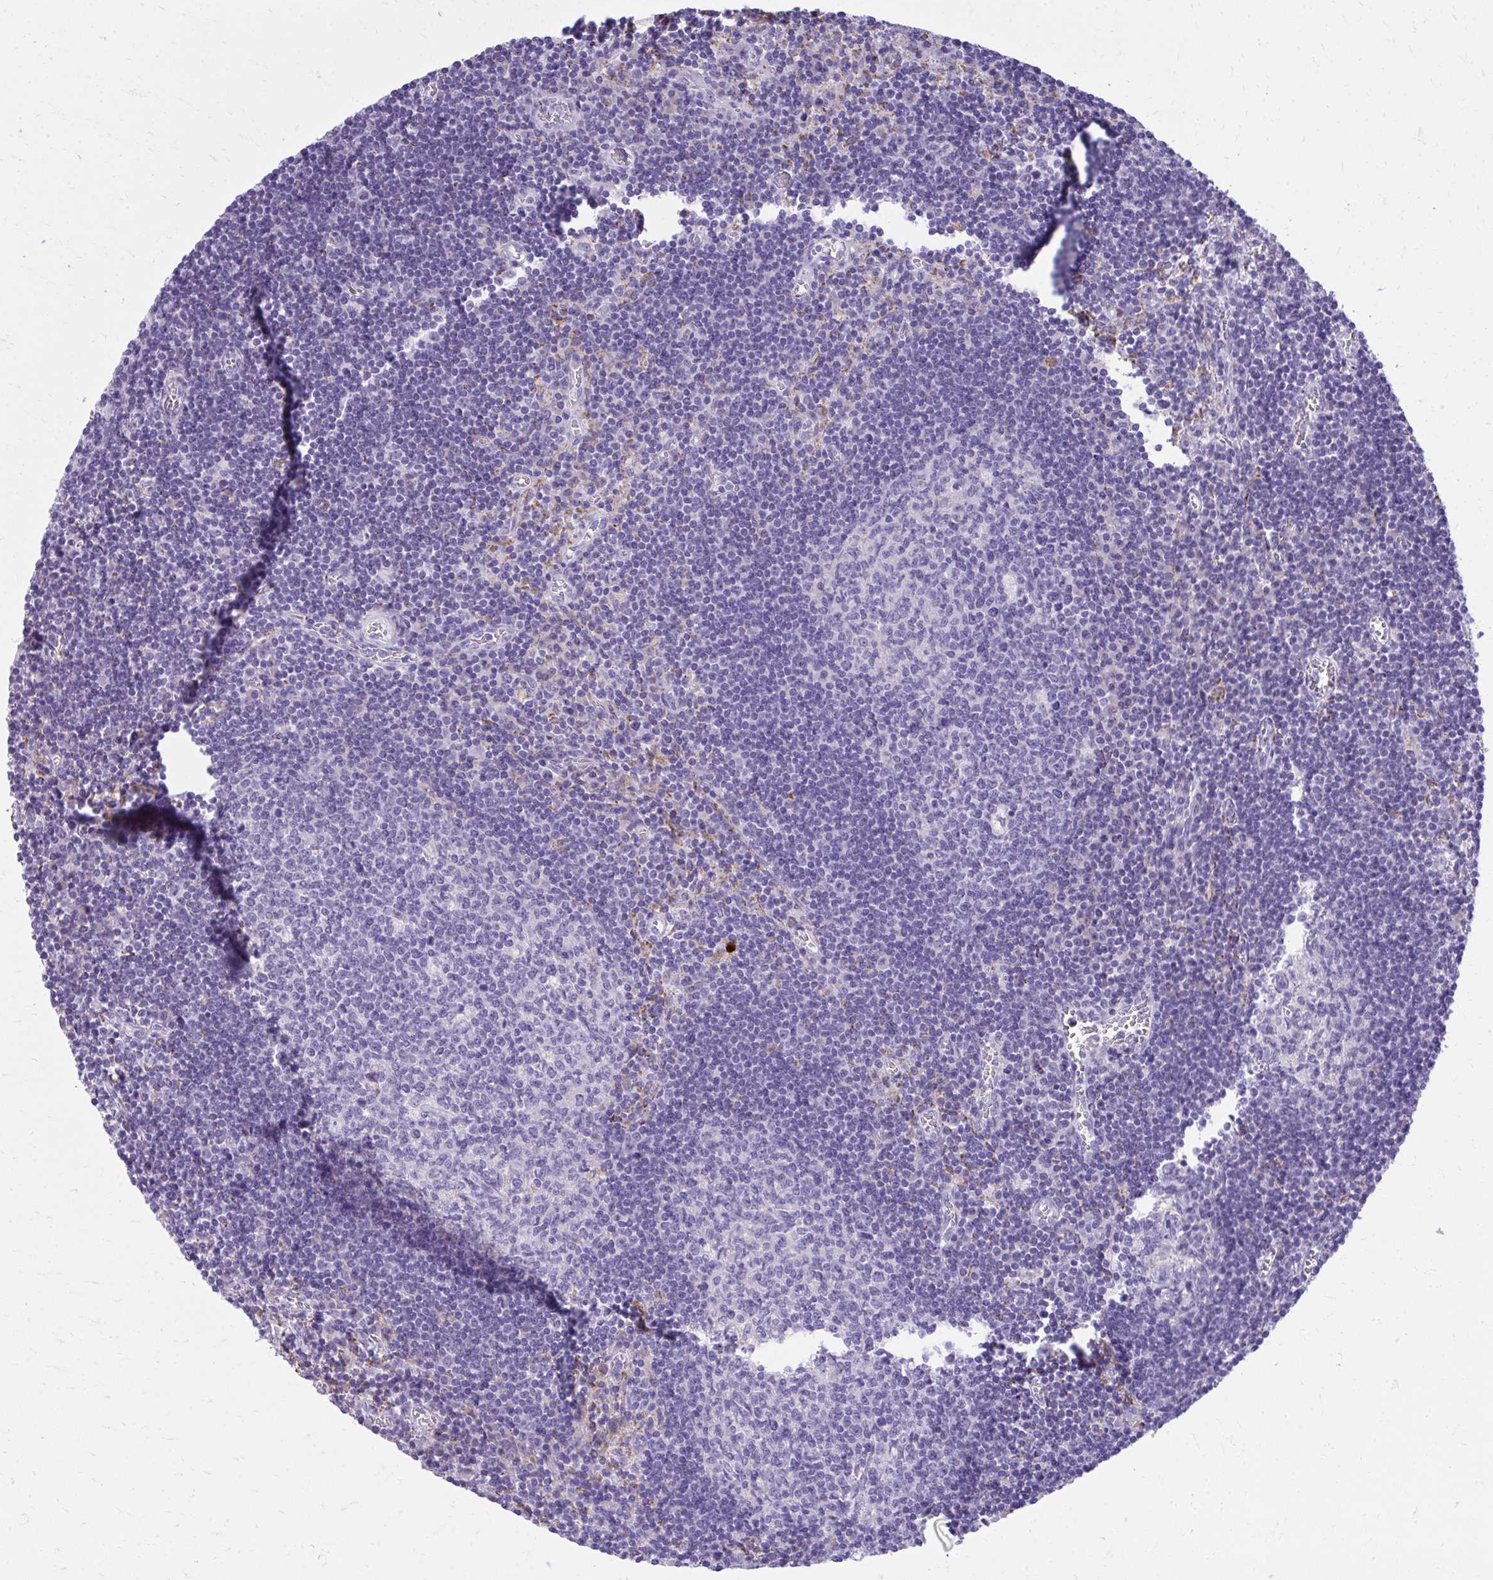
{"staining": {"intensity": "negative", "quantity": "none", "location": "none"}, "tissue": "lymph node", "cell_type": "Germinal center cells", "image_type": "normal", "snomed": [{"axis": "morphology", "description": "Normal tissue, NOS"}, {"axis": "topography", "description": "Lymph node"}], "caption": "DAB (3,3'-diaminobenzidine) immunohistochemical staining of benign human lymph node displays no significant staining in germinal center cells.", "gene": "AIG1", "patient": {"sex": "male", "age": 67}}